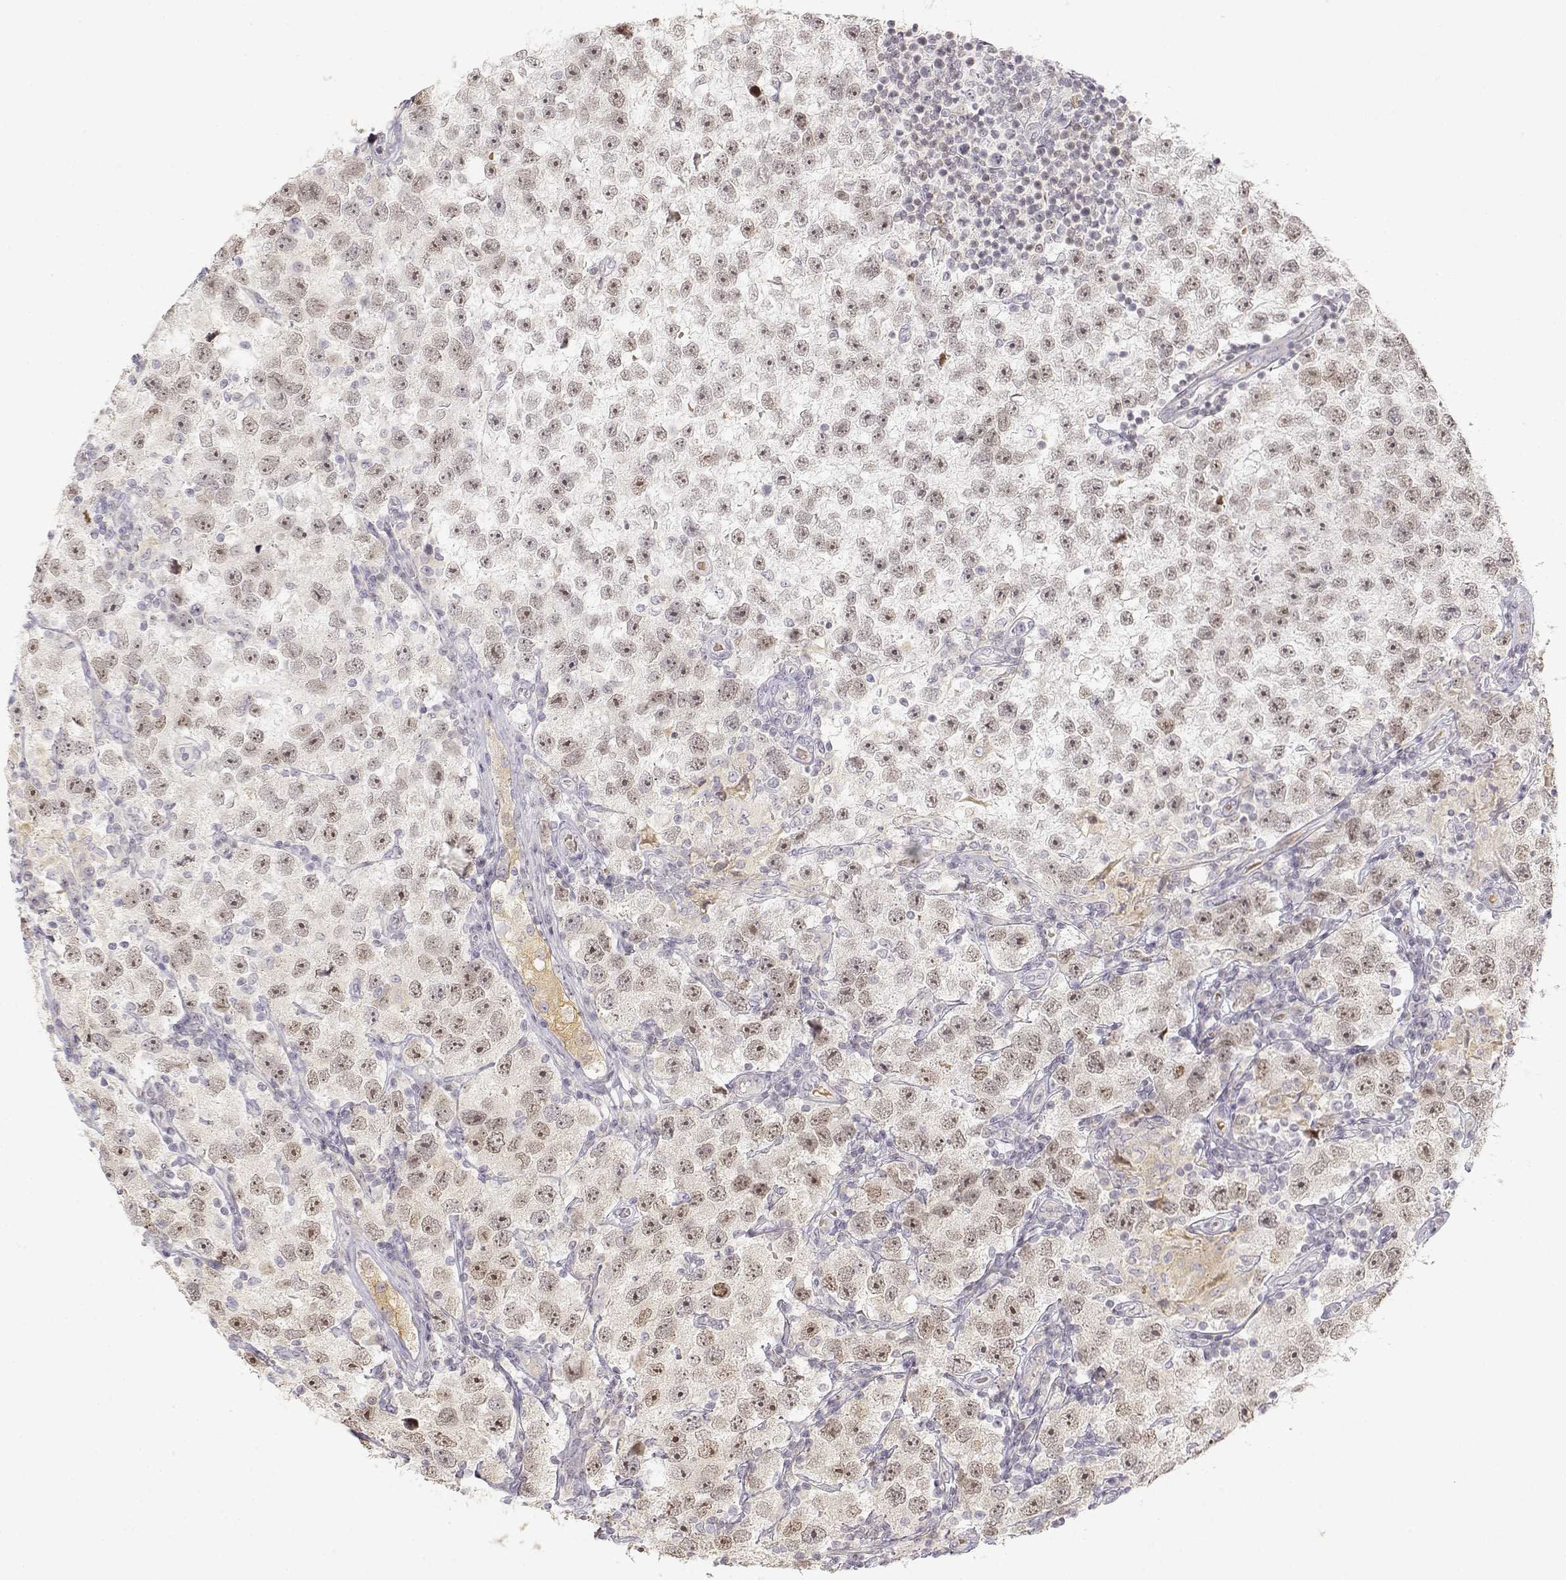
{"staining": {"intensity": "weak", "quantity": ">75%", "location": "nuclear"}, "tissue": "testis cancer", "cell_type": "Tumor cells", "image_type": "cancer", "snomed": [{"axis": "morphology", "description": "Seminoma, NOS"}, {"axis": "topography", "description": "Testis"}], "caption": "The image exhibits immunohistochemical staining of seminoma (testis). There is weak nuclear staining is appreciated in about >75% of tumor cells.", "gene": "GLIPR1L2", "patient": {"sex": "male", "age": 26}}